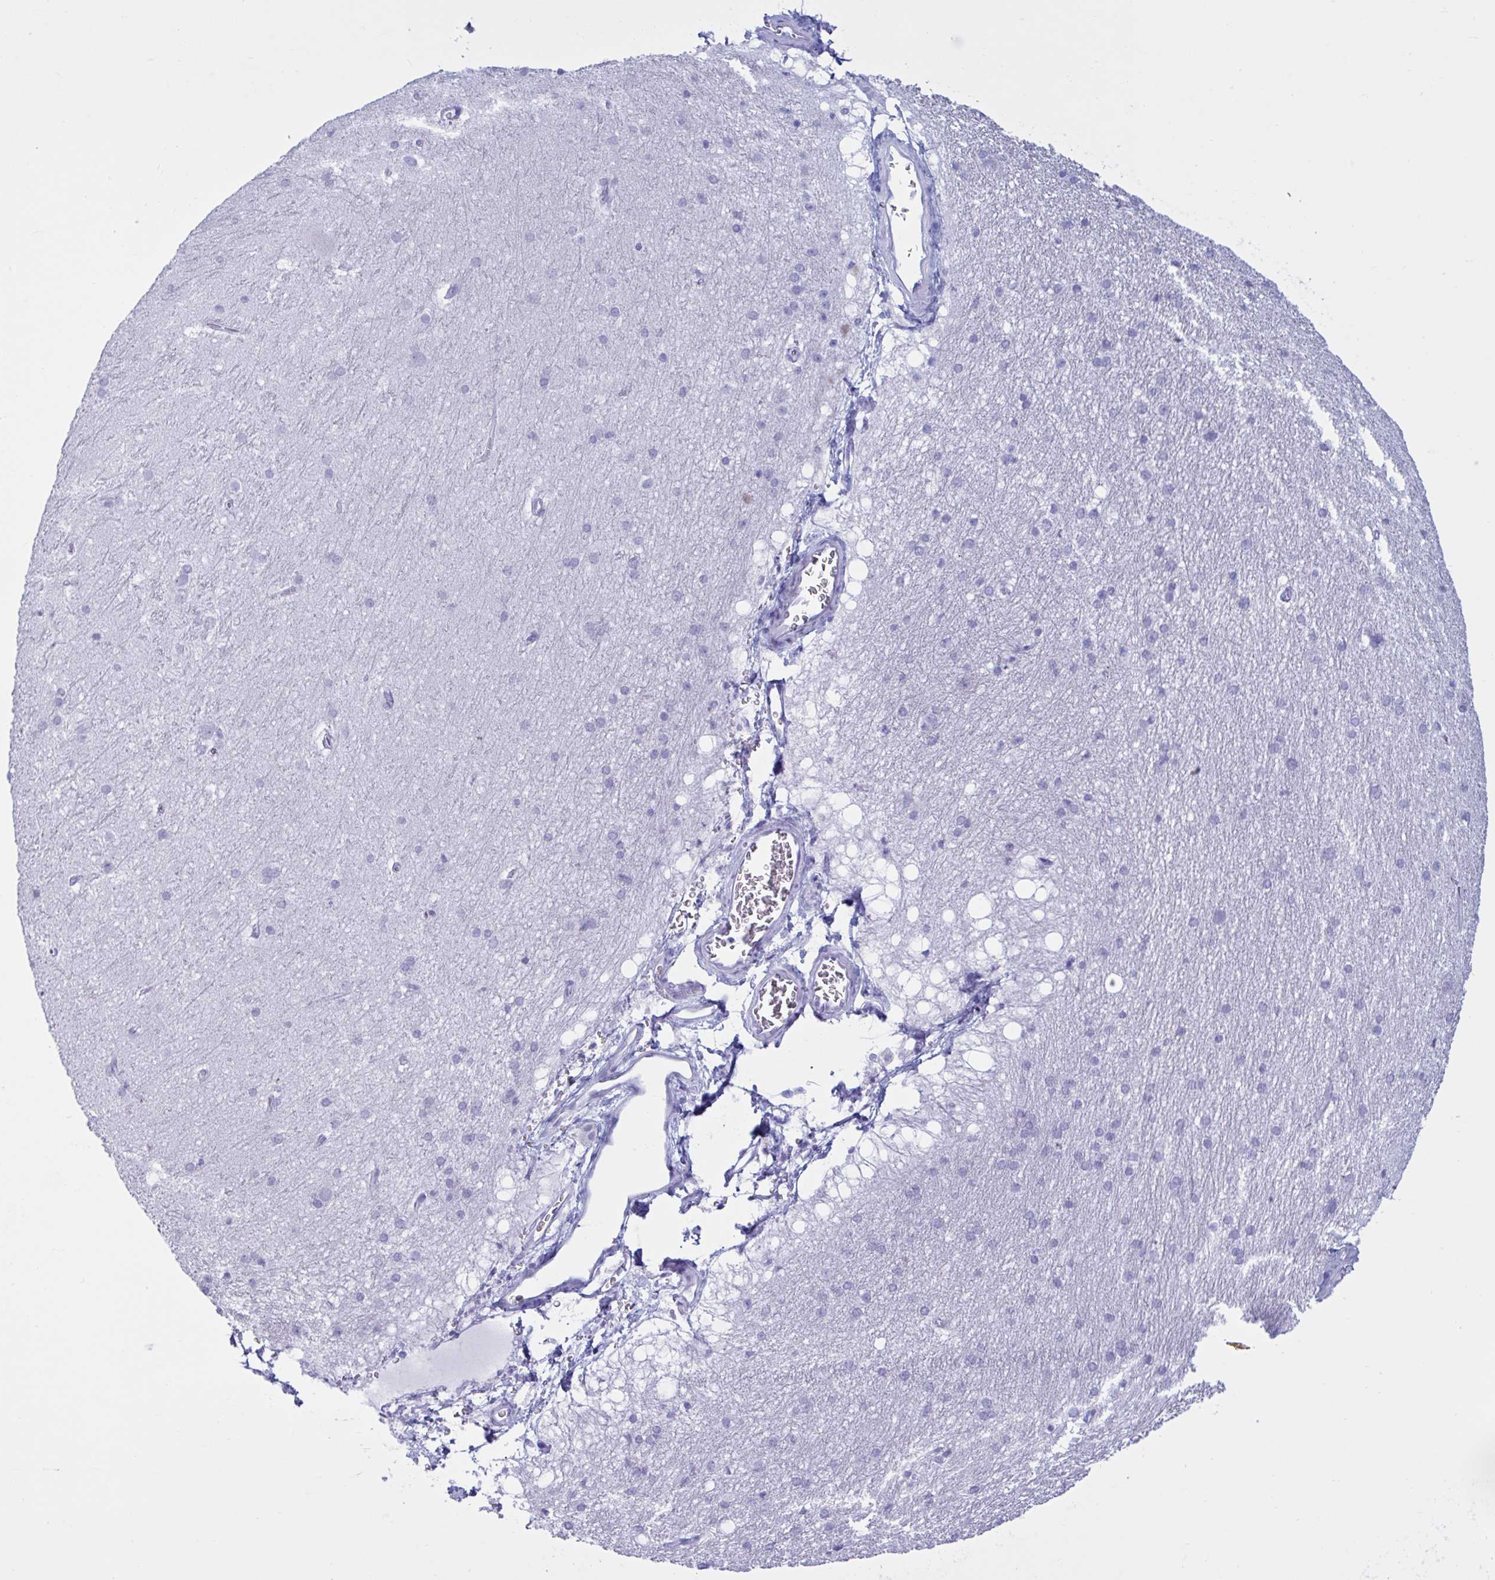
{"staining": {"intensity": "negative", "quantity": "none", "location": "none"}, "tissue": "hippocampus", "cell_type": "Glial cells", "image_type": "normal", "snomed": [{"axis": "morphology", "description": "Normal tissue, NOS"}, {"axis": "topography", "description": "Cerebral cortex"}, {"axis": "topography", "description": "Hippocampus"}], "caption": "Immunohistochemistry of benign hippocampus demonstrates no positivity in glial cells.", "gene": "MRGPRG", "patient": {"sex": "female", "age": 19}}